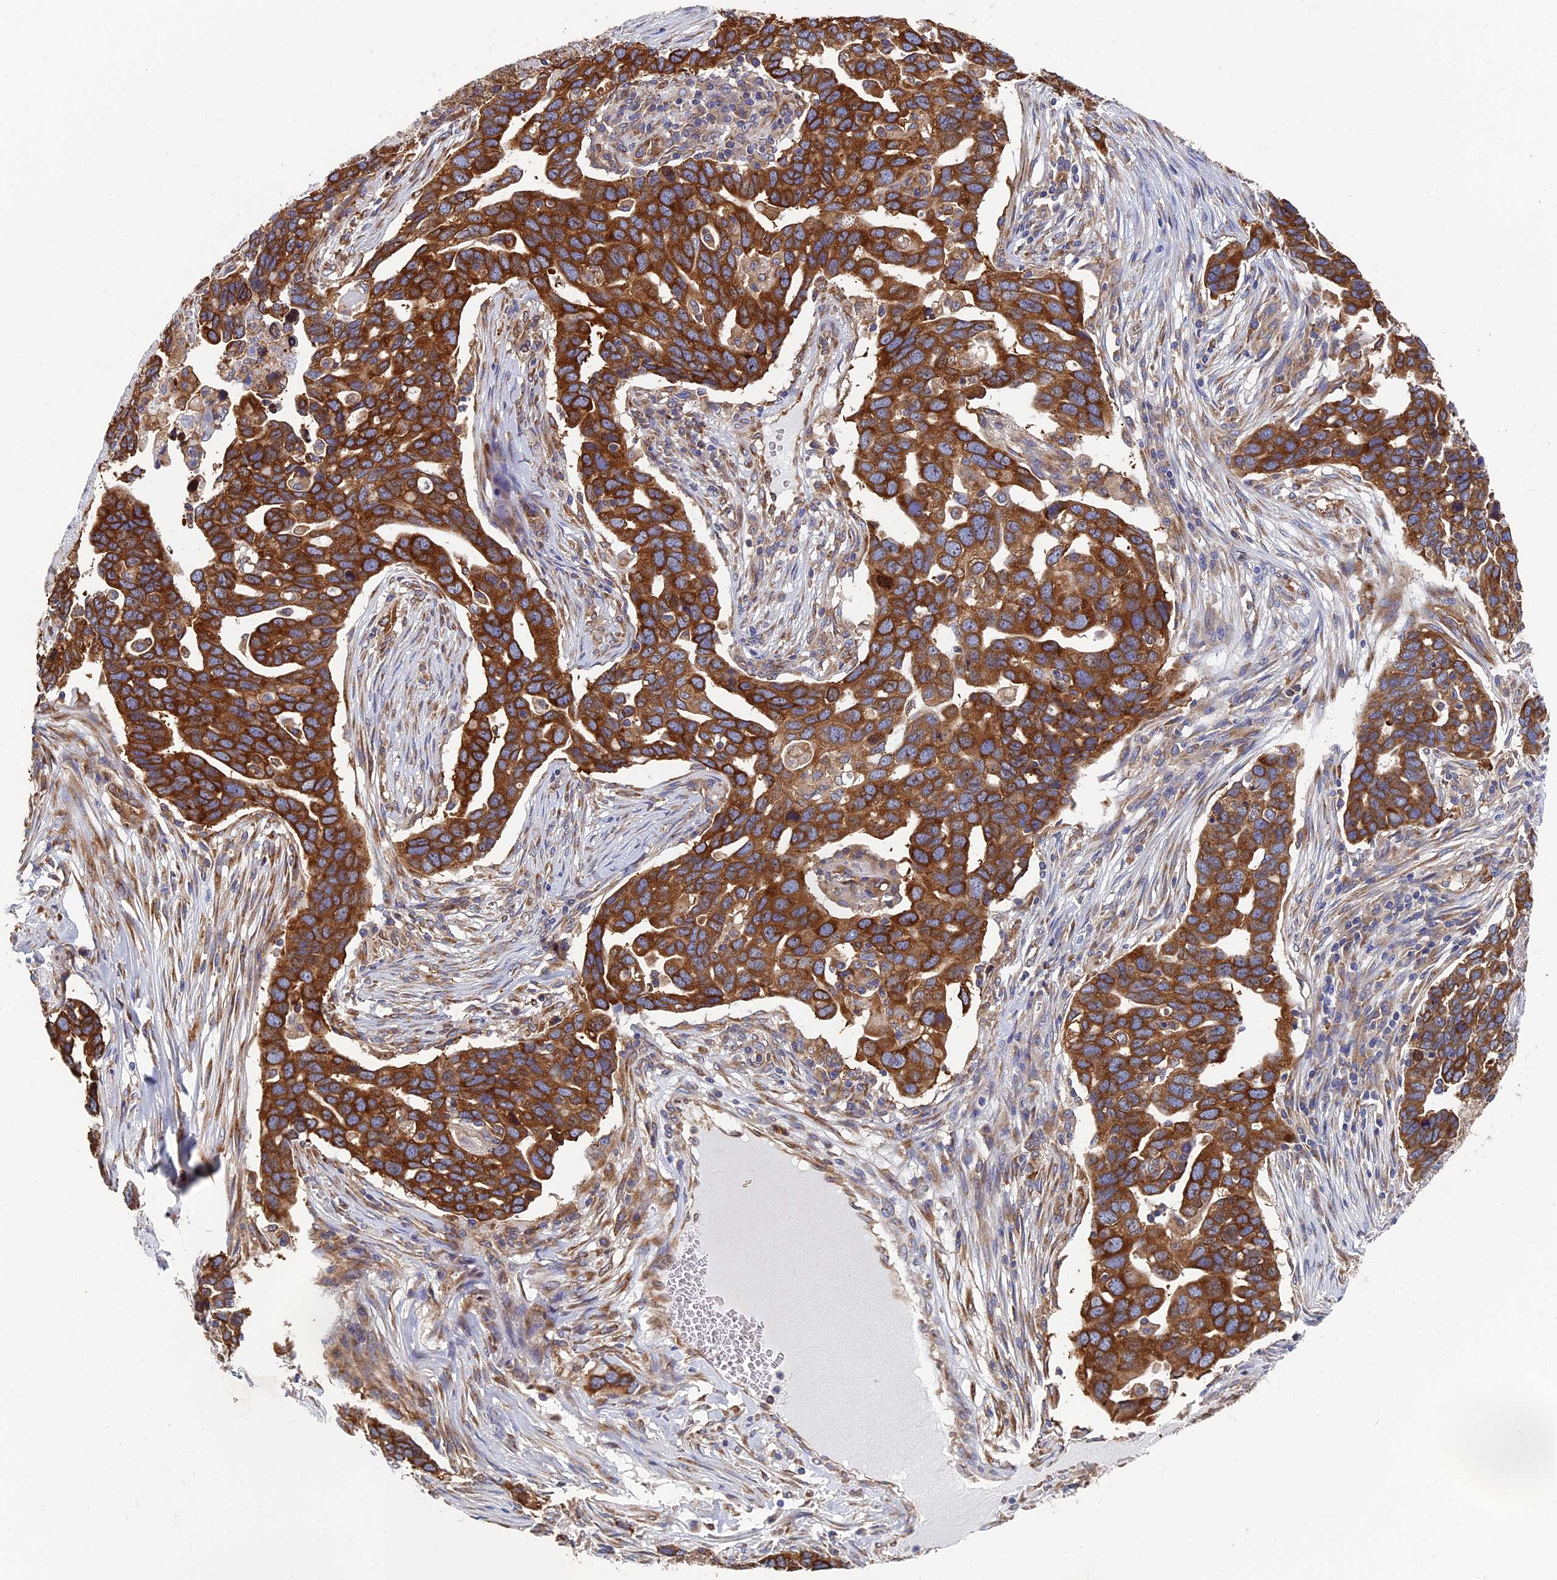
{"staining": {"intensity": "strong", "quantity": ">75%", "location": "cytoplasmic/membranous"}, "tissue": "ovarian cancer", "cell_type": "Tumor cells", "image_type": "cancer", "snomed": [{"axis": "morphology", "description": "Cystadenocarcinoma, serous, NOS"}, {"axis": "topography", "description": "Ovary"}], "caption": "This is an image of IHC staining of ovarian cancer, which shows strong staining in the cytoplasmic/membranous of tumor cells.", "gene": "YBX1", "patient": {"sex": "female", "age": 54}}